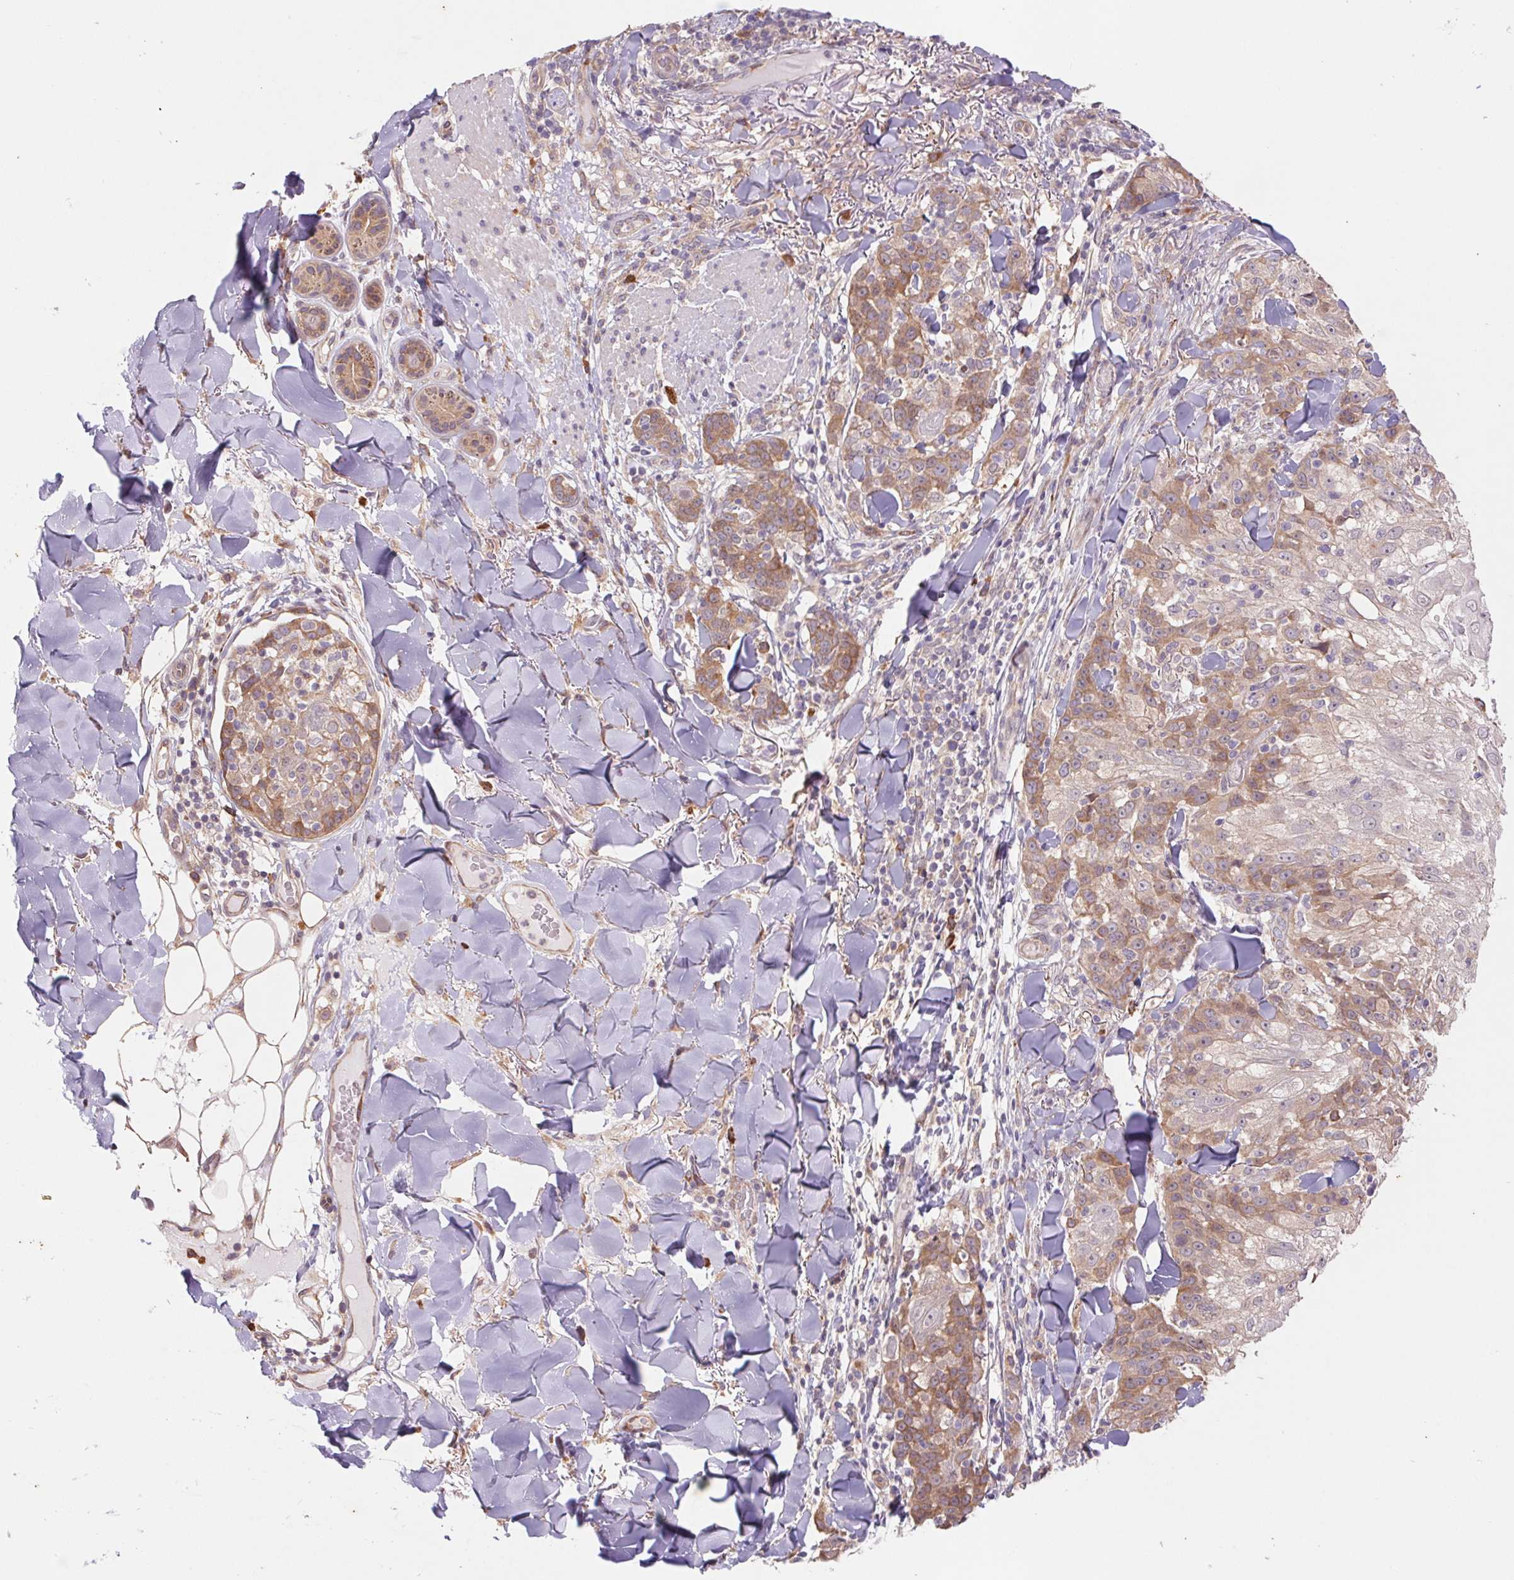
{"staining": {"intensity": "moderate", "quantity": "25%-75%", "location": "cytoplasmic/membranous"}, "tissue": "skin cancer", "cell_type": "Tumor cells", "image_type": "cancer", "snomed": [{"axis": "morphology", "description": "Normal tissue, NOS"}, {"axis": "morphology", "description": "Squamous cell carcinoma, NOS"}, {"axis": "topography", "description": "Skin"}], "caption": "A brown stain shows moderate cytoplasmic/membranous positivity of a protein in human skin cancer (squamous cell carcinoma) tumor cells.", "gene": "RRM1", "patient": {"sex": "female", "age": 83}}